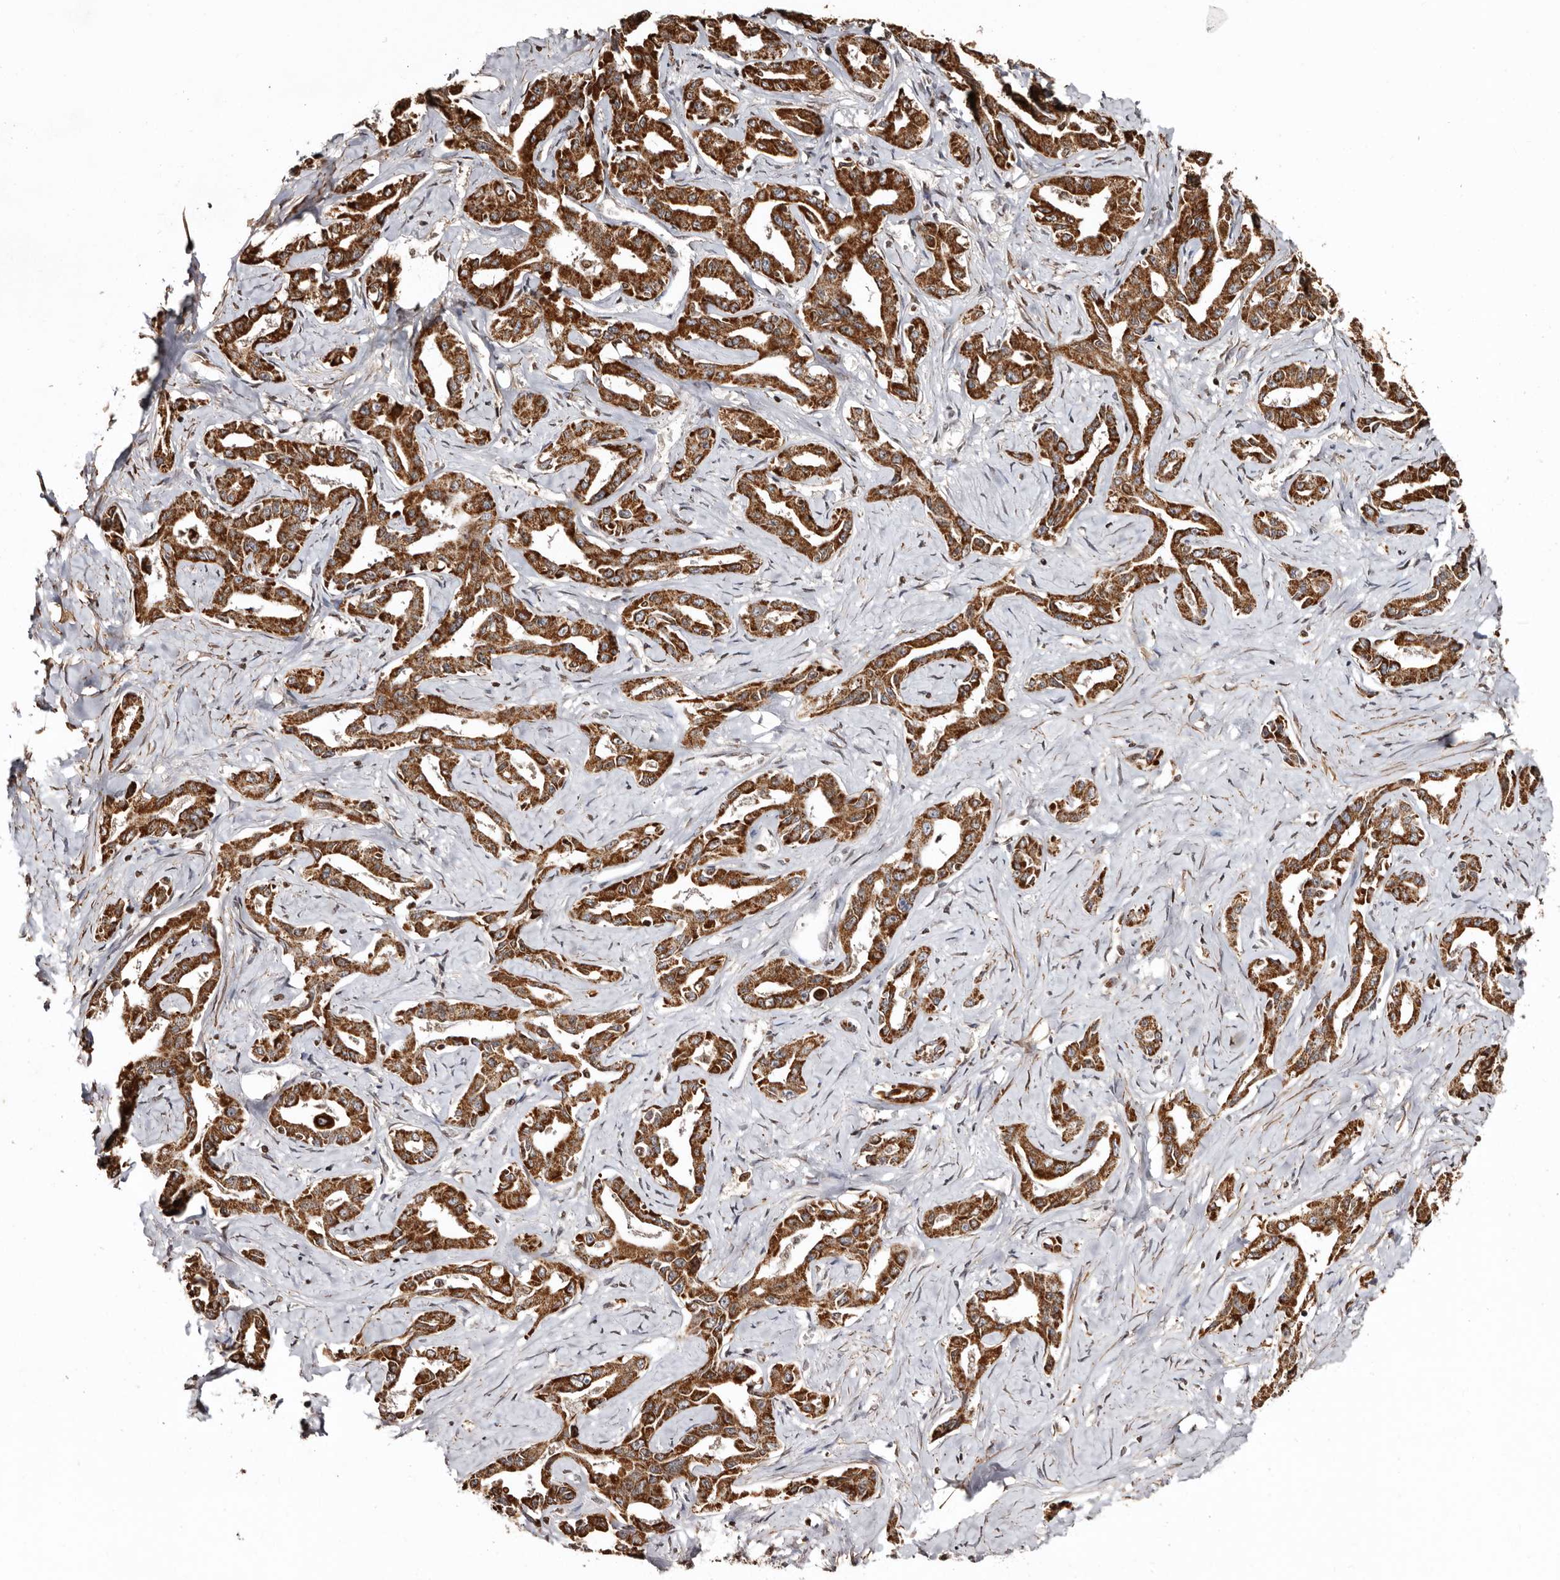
{"staining": {"intensity": "strong", "quantity": ">75%", "location": "cytoplasmic/membranous"}, "tissue": "liver cancer", "cell_type": "Tumor cells", "image_type": "cancer", "snomed": [{"axis": "morphology", "description": "Cholangiocarcinoma"}, {"axis": "topography", "description": "Liver"}], "caption": "DAB immunohistochemical staining of liver cancer (cholangiocarcinoma) demonstrates strong cytoplasmic/membranous protein positivity in about >75% of tumor cells.", "gene": "CCDC190", "patient": {"sex": "male", "age": 59}}